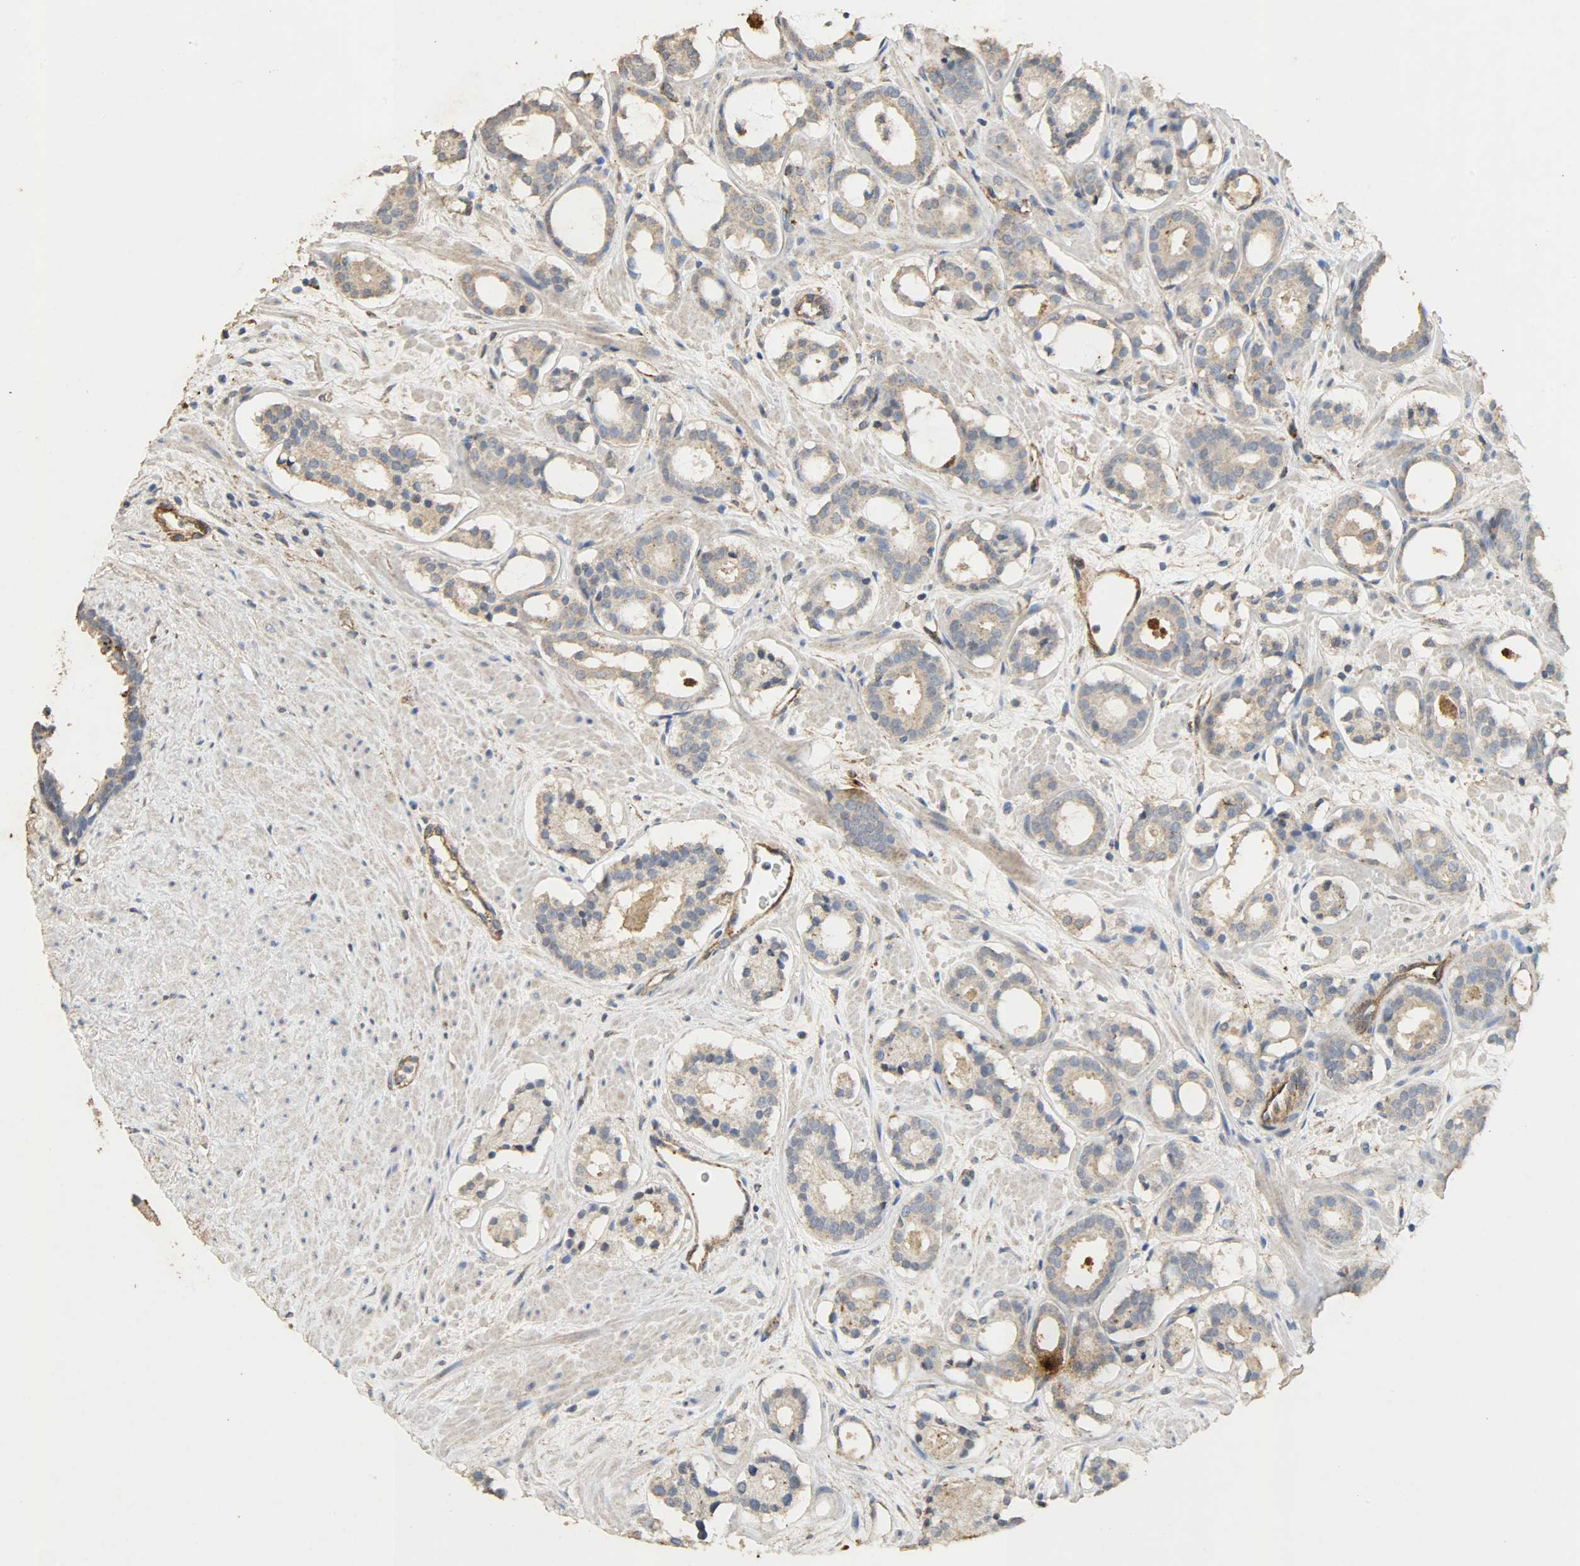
{"staining": {"intensity": "weak", "quantity": ">75%", "location": "cytoplasmic/membranous"}, "tissue": "prostate cancer", "cell_type": "Tumor cells", "image_type": "cancer", "snomed": [{"axis": "morphology", "description": "Adenocarcinoma, Low grade"}, {"axis": "topography", "description": "Prostate"}], "caption": "High-power microscopy captured an IHC histopathology image of prostate cancer (adenocarcinoma (low-grade)), revealing weak cytoplasmic/membranous expression in approximately >75% of tumor cells. (IHC, brightfield microscopy, high magnification).", "gene": "TPM4", "patient": {"sex": "male", "age": 57}}